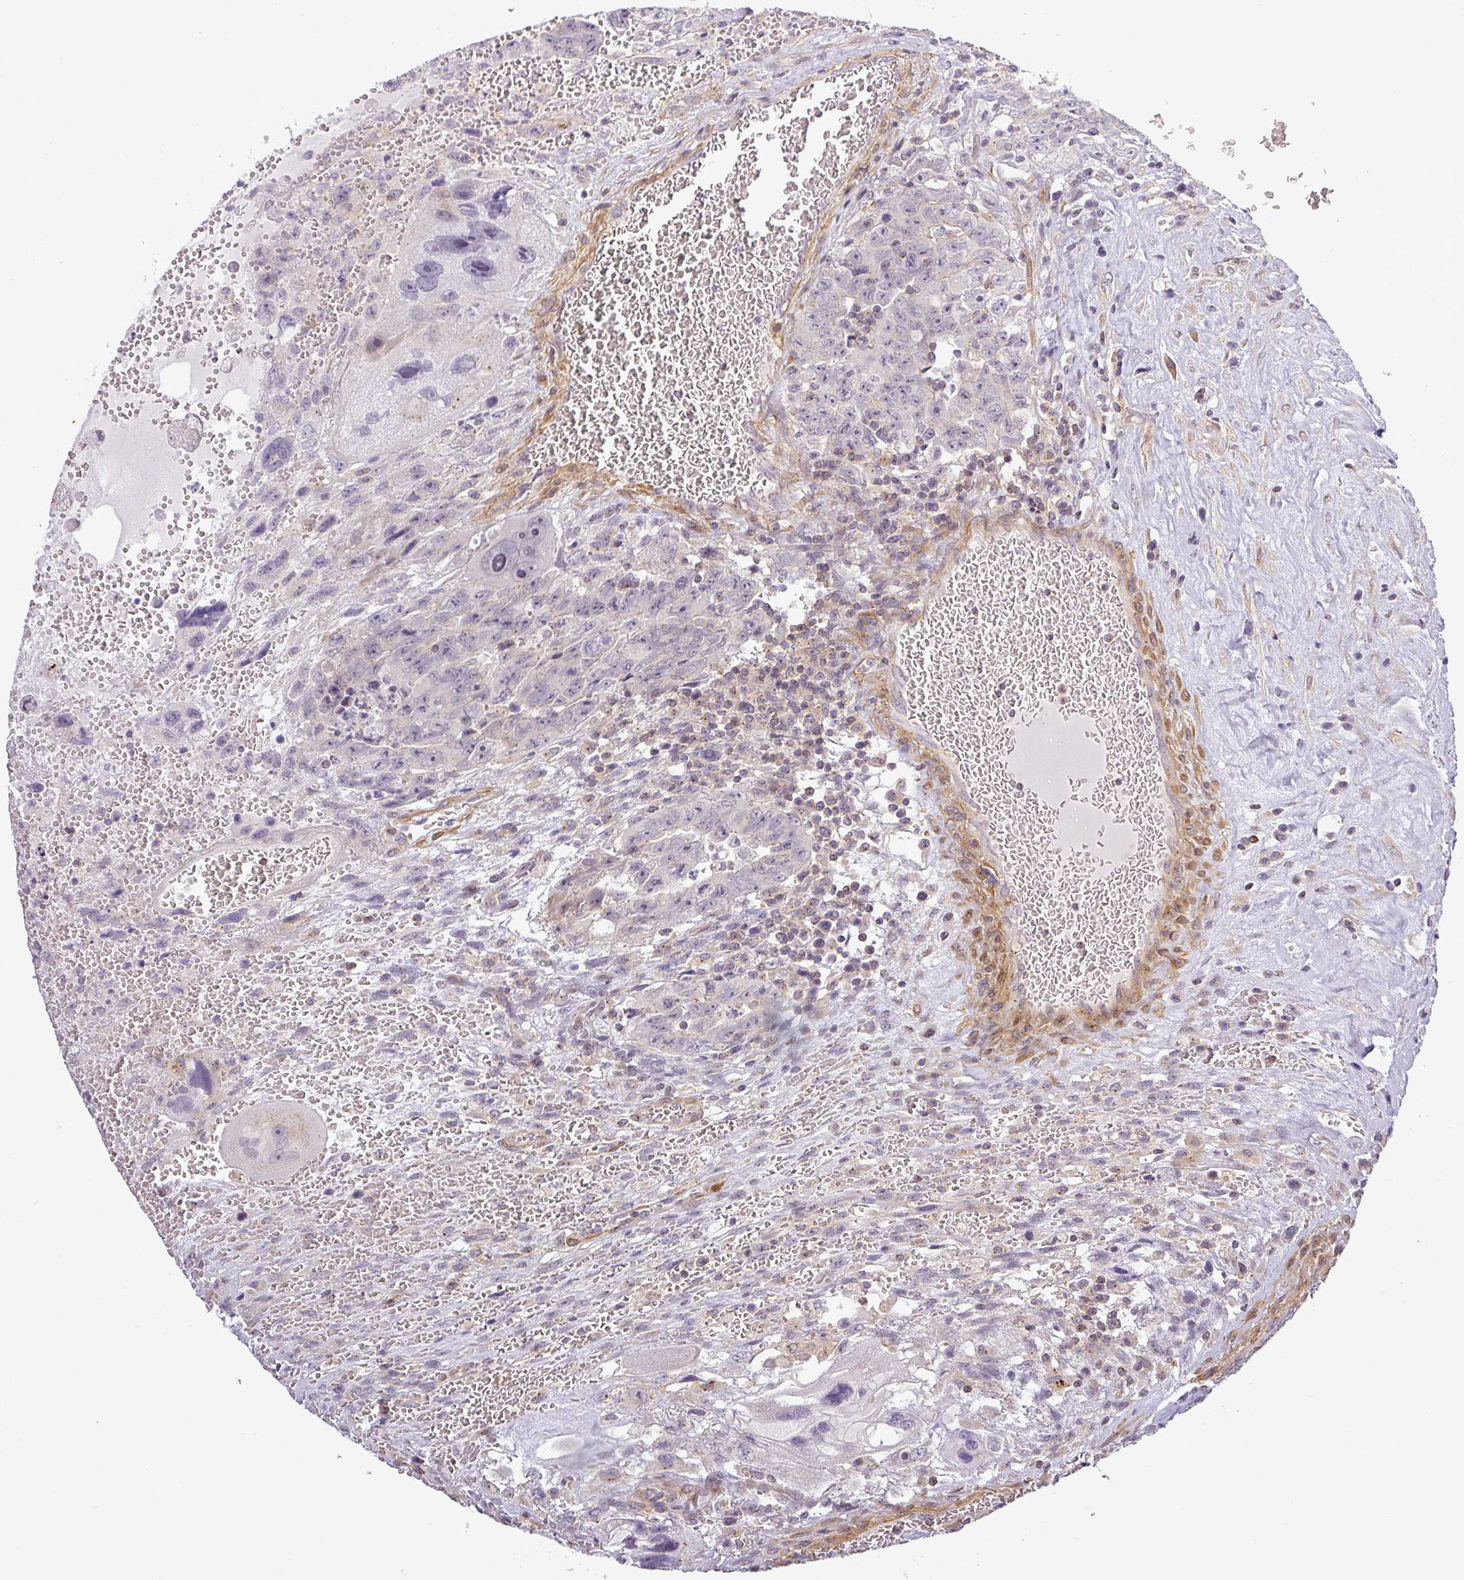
{"staining": {"intensity": "negative", "quantity": "none", "location": "none"}, "tissue": "testis cancer", "cell_type": "Tumor cells", "image_type": "cancer", "snomed": [{"axis": "morphology", "description": "Carcinoma, Embryonal, NOS"}, {"axis": "topography", "description": "Testis"}], "caption": "The immunohistochemistry histopathology image has no significant positivity in tumor cells of testis cancer tissue.", "gene": "NIN", "patient": {"sex": "male", "age": 28}}